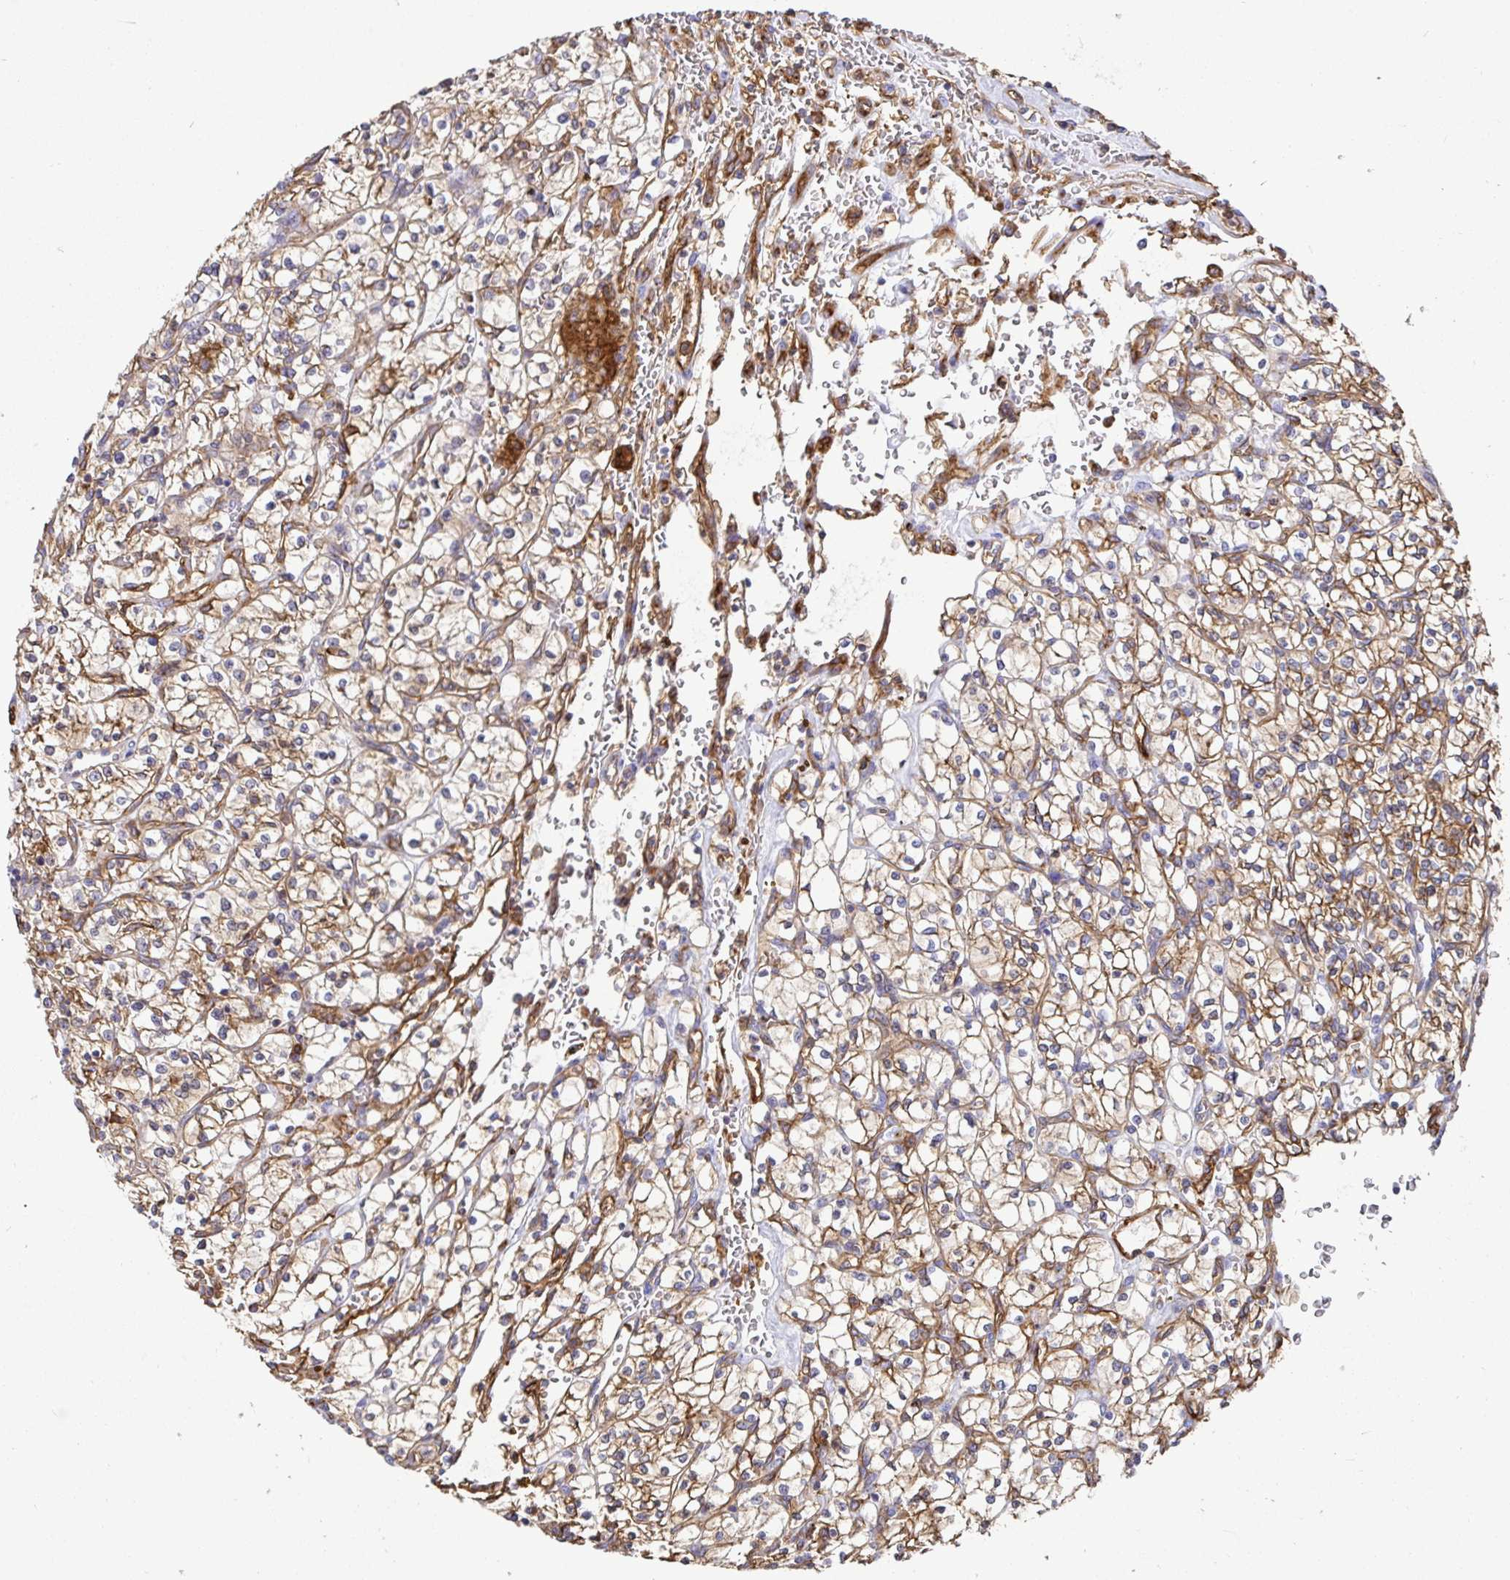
{"staining": {"intensity": "weak", "quantity": ">75%", "location": "cytoplasmic/membranous"}, "tissue": "renal cancer", "cell_type": "Tumor cells", "image_type": "cancer", "snomed": [{"axis": "morphology", "description": "Adenocarcinoma, NOS"}, {"axis": "topography", "description": "Kidney"}], "caption": "Renal cancer (adenocarcinoma) stained with DAB (3,3'-diaminobenzidine) IHC demonstrates low levels of weak cytoplasmic/membranous staining in approximately >75% of tumor cells.", "gene": "ANXA2", "patient": {"sex": "female", "age": 64}}